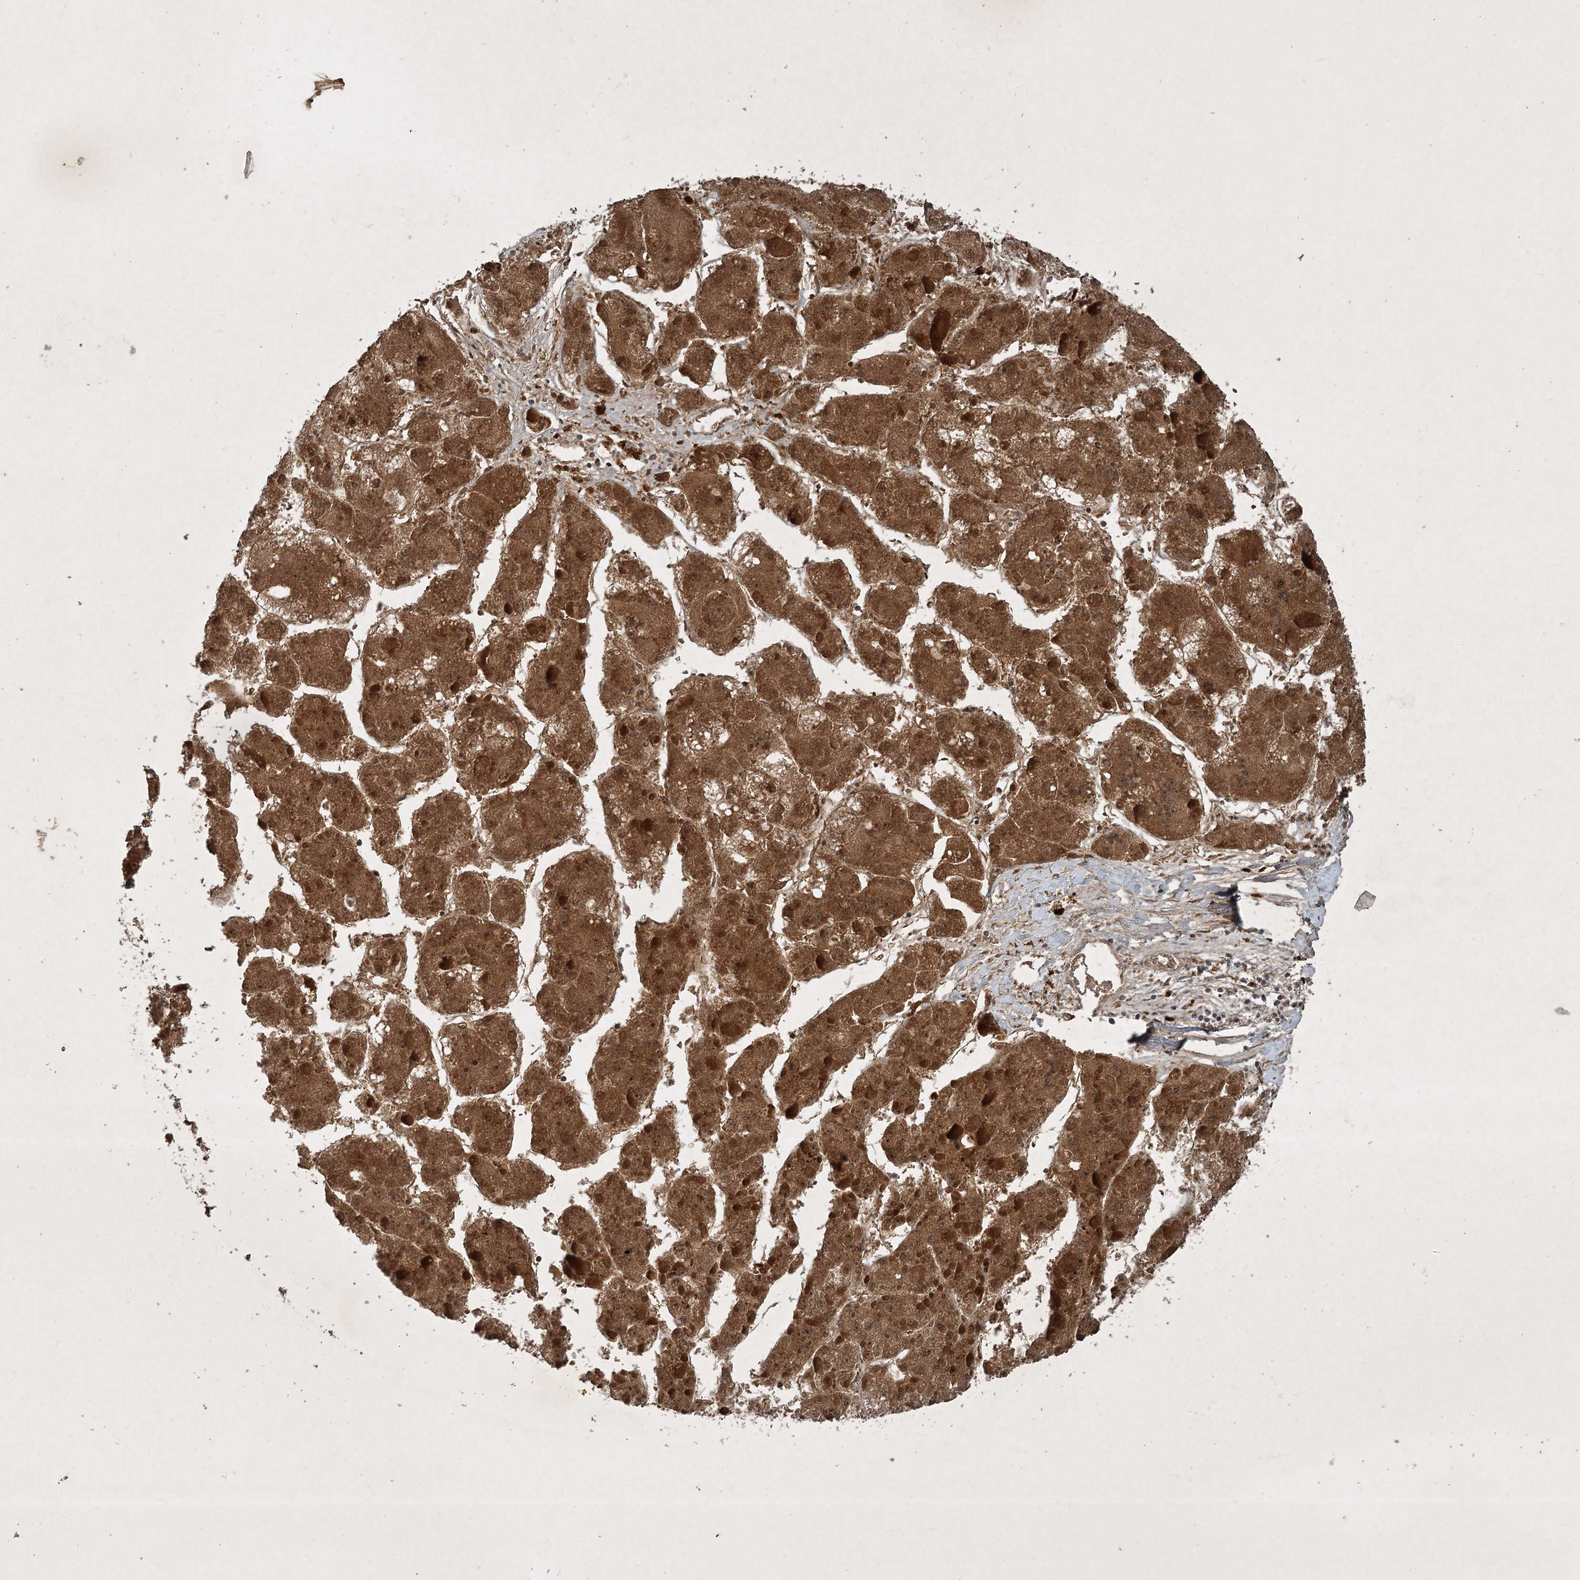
{"staining": {"intensity": "strong", "quantity": ">75%", "location": "cytoplasmic/membranous"}, "tissue": "liver cancer", "cell_type": "Tumor cells", "image_type": "cancer", "snomed": [{"axis": "morphology", "description": "Carcinoma, Hepatocellular, NOS"}, {"axis": "topography", "description": "Liver"}], "caption": "Immunohistochemistry of human liver cancer shows high levels of strong cytoplasmic/membranous expression in approximately >75% of tumor cells.", "gene": "UNC93A", "patient": {"sex": "female", "age": 73}}